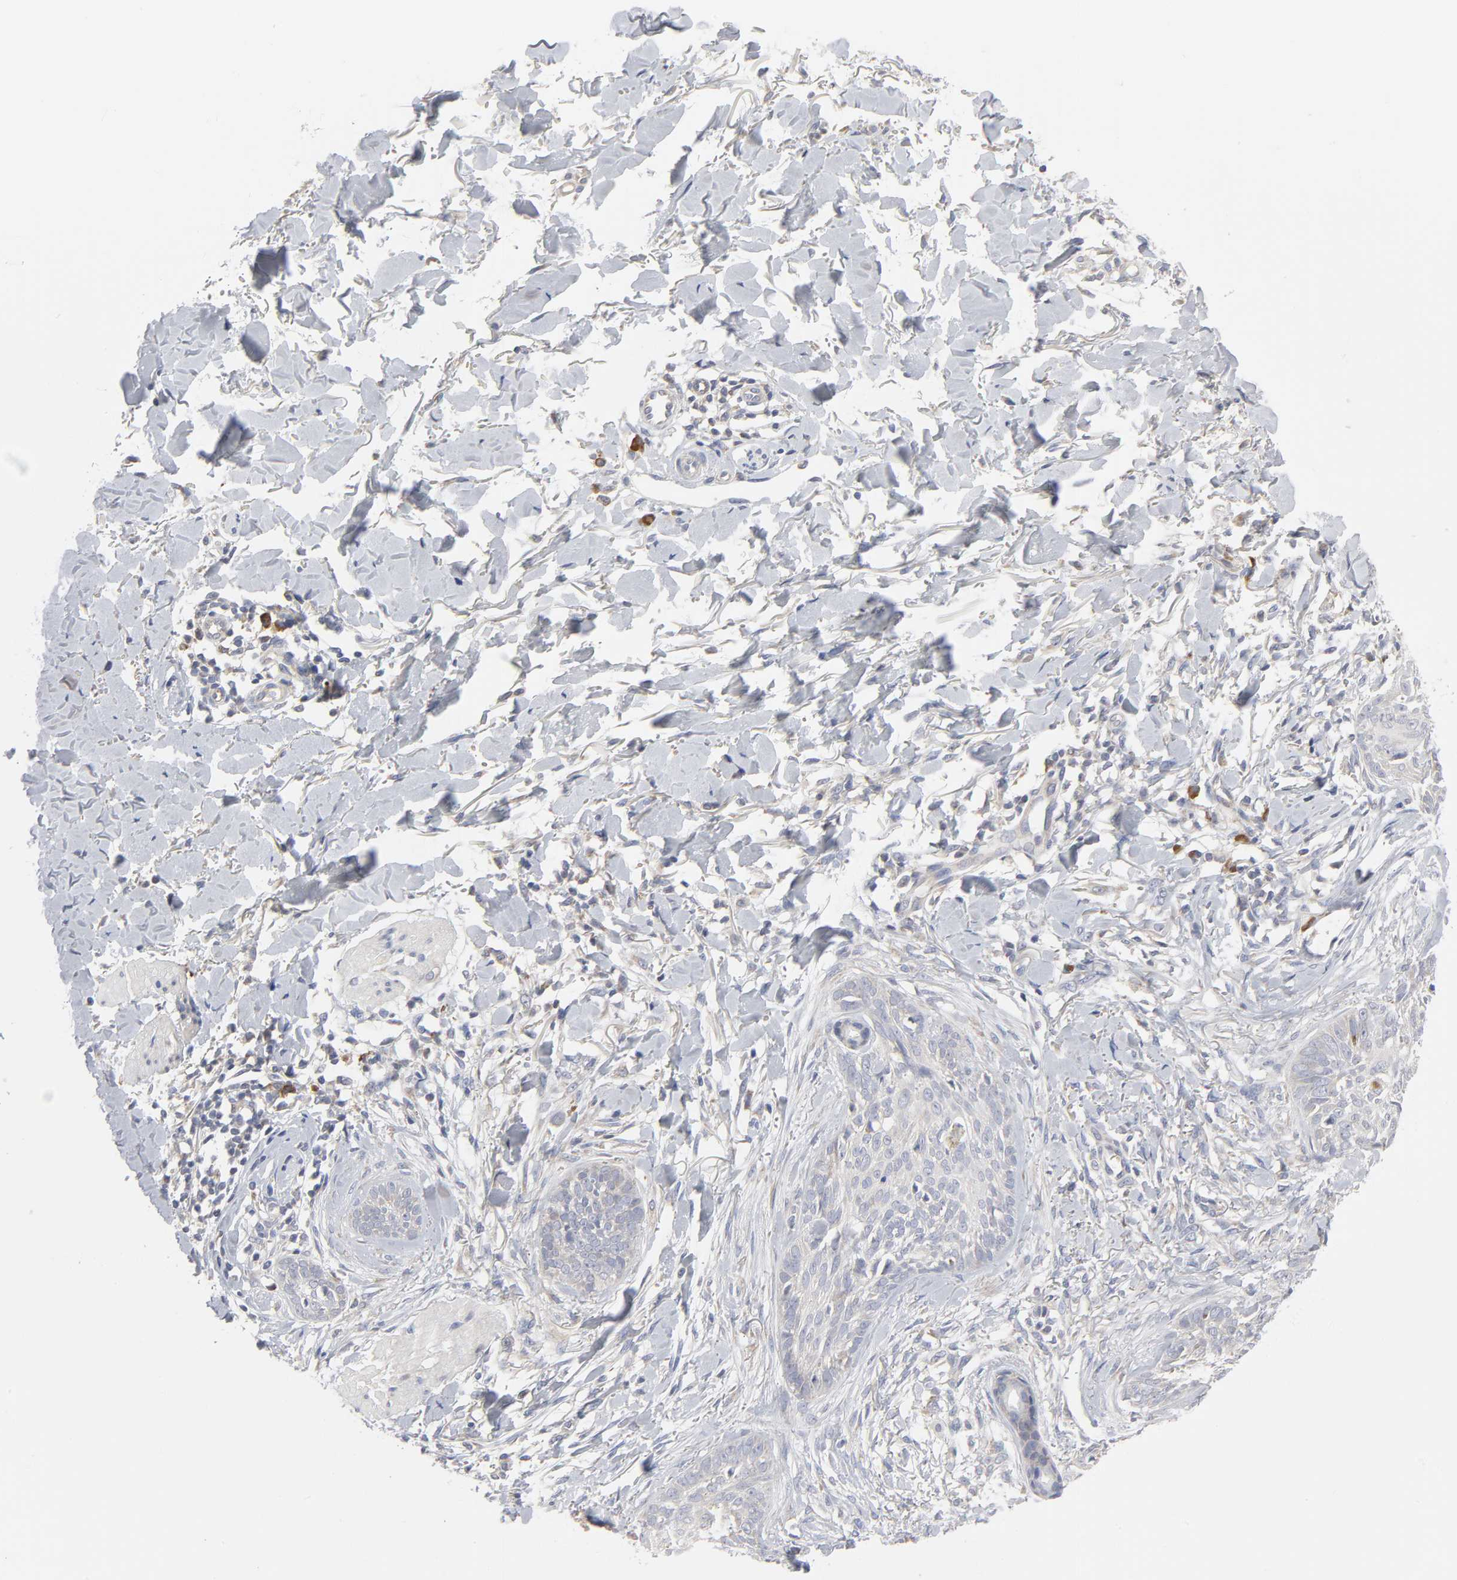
{"staining": {"intensity": "weak", "quantity": "<25%", "location": "cytoplasmic/membranous"}, "tissue": "skin cancer", "cell_type": "Tumor cells", "image_type": "cancer", "snomed": [{"axis": "morphology", "description": "Normal tissue, NOS"}, {"axis": "morphology", "description": "Basal cell carcinoma"}, {"axis": "topography", "description": "Skin"}], "caption": "Skin basal cell carcinoma was stained to show a protein in brown. There is no significant expression in tumor cells. (Stains: DAB (3,3'-diaminobenzidine) immunohistochemistry with hematoxylin counter stain, Microscopy: brightfield microscopy at high magnification).", "gene": "IL4R", "patient": {"sex": "male", "age": 71}}